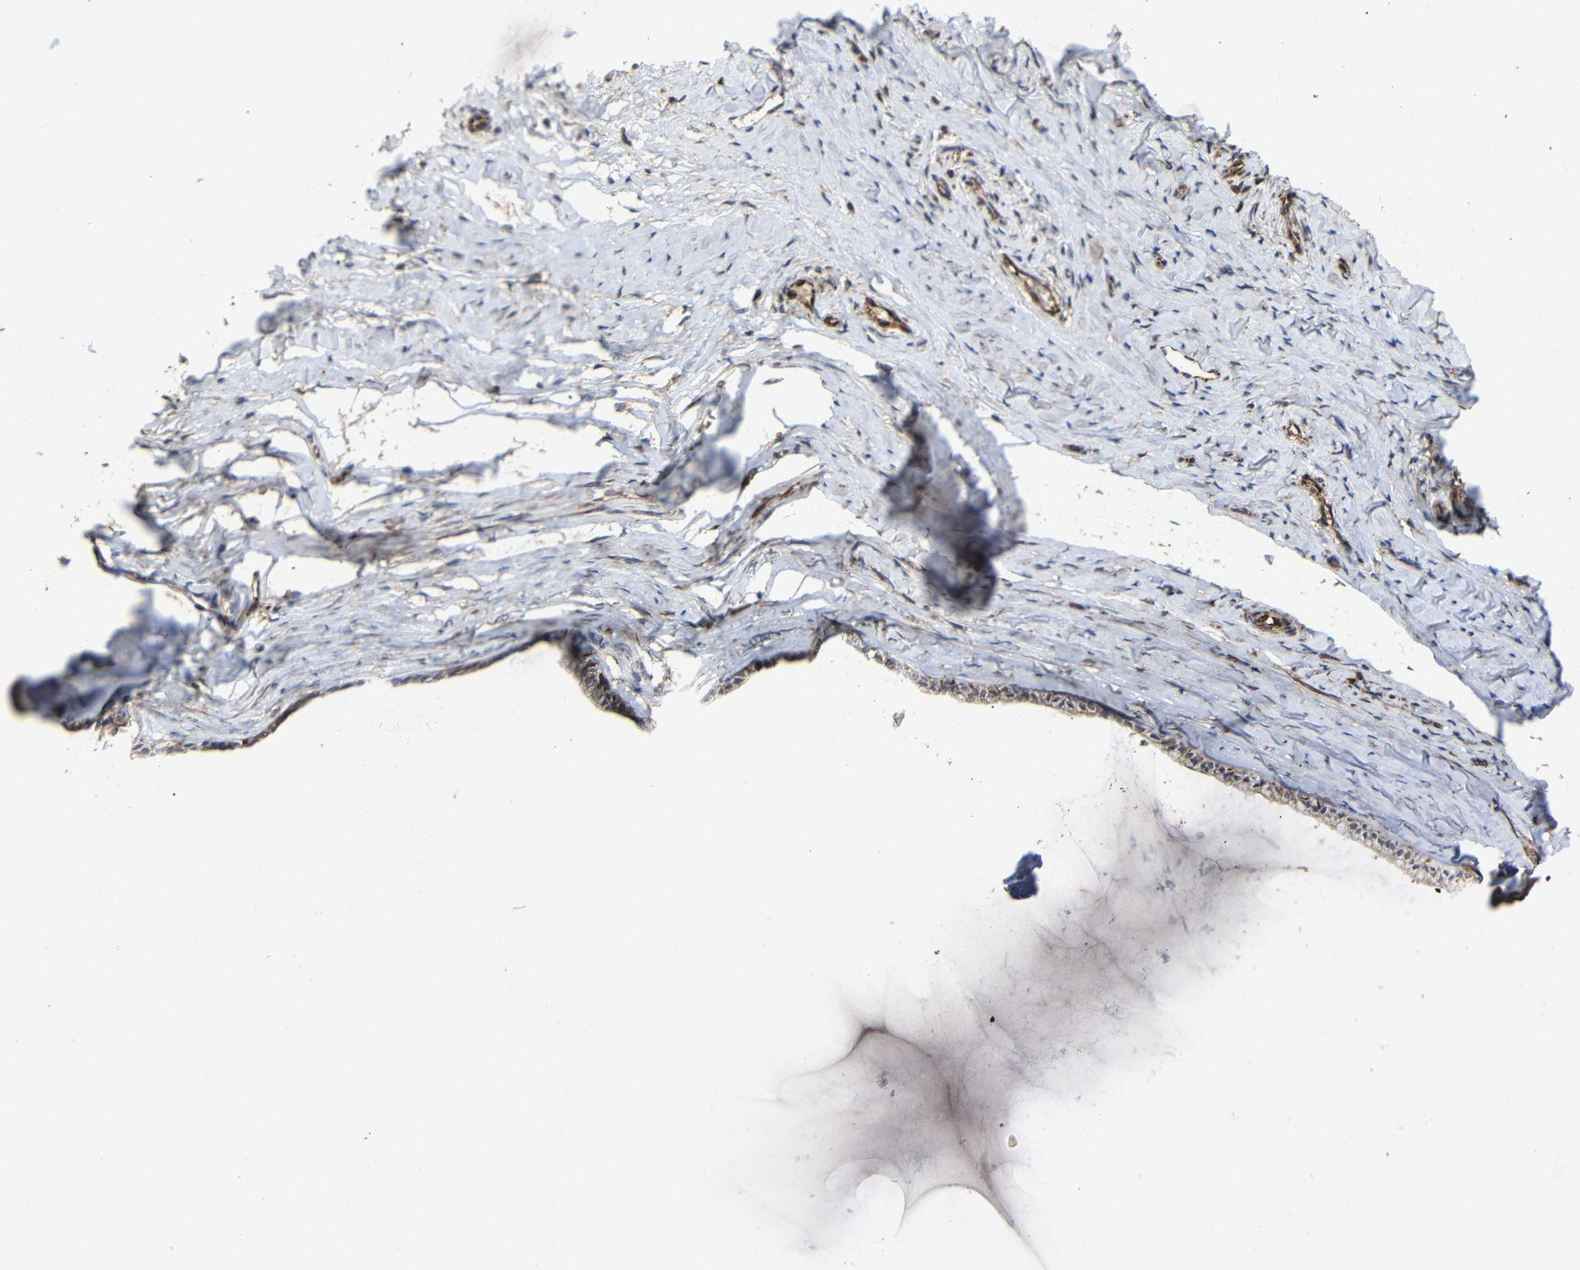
{"staining": {"intensity": "strong", "quantity": ">75%", "location": "cytoplasmic/membranous"}, "tissue": "cervix", "cell_type": "Glandular cells", "image_type": "normal", "snomed": [{"axis": "morphology", "description": "Normal tissue, NOS"}, {"axis": "topography", "description": "Cervix"}], "caption": "Cervix stained with immunohistochemistry displays strong cytoplasmic/membranous staining in about >75% of glandular cells.", "gene": "EIF2S1", "patient": {"sex": "female", "age": 39}}